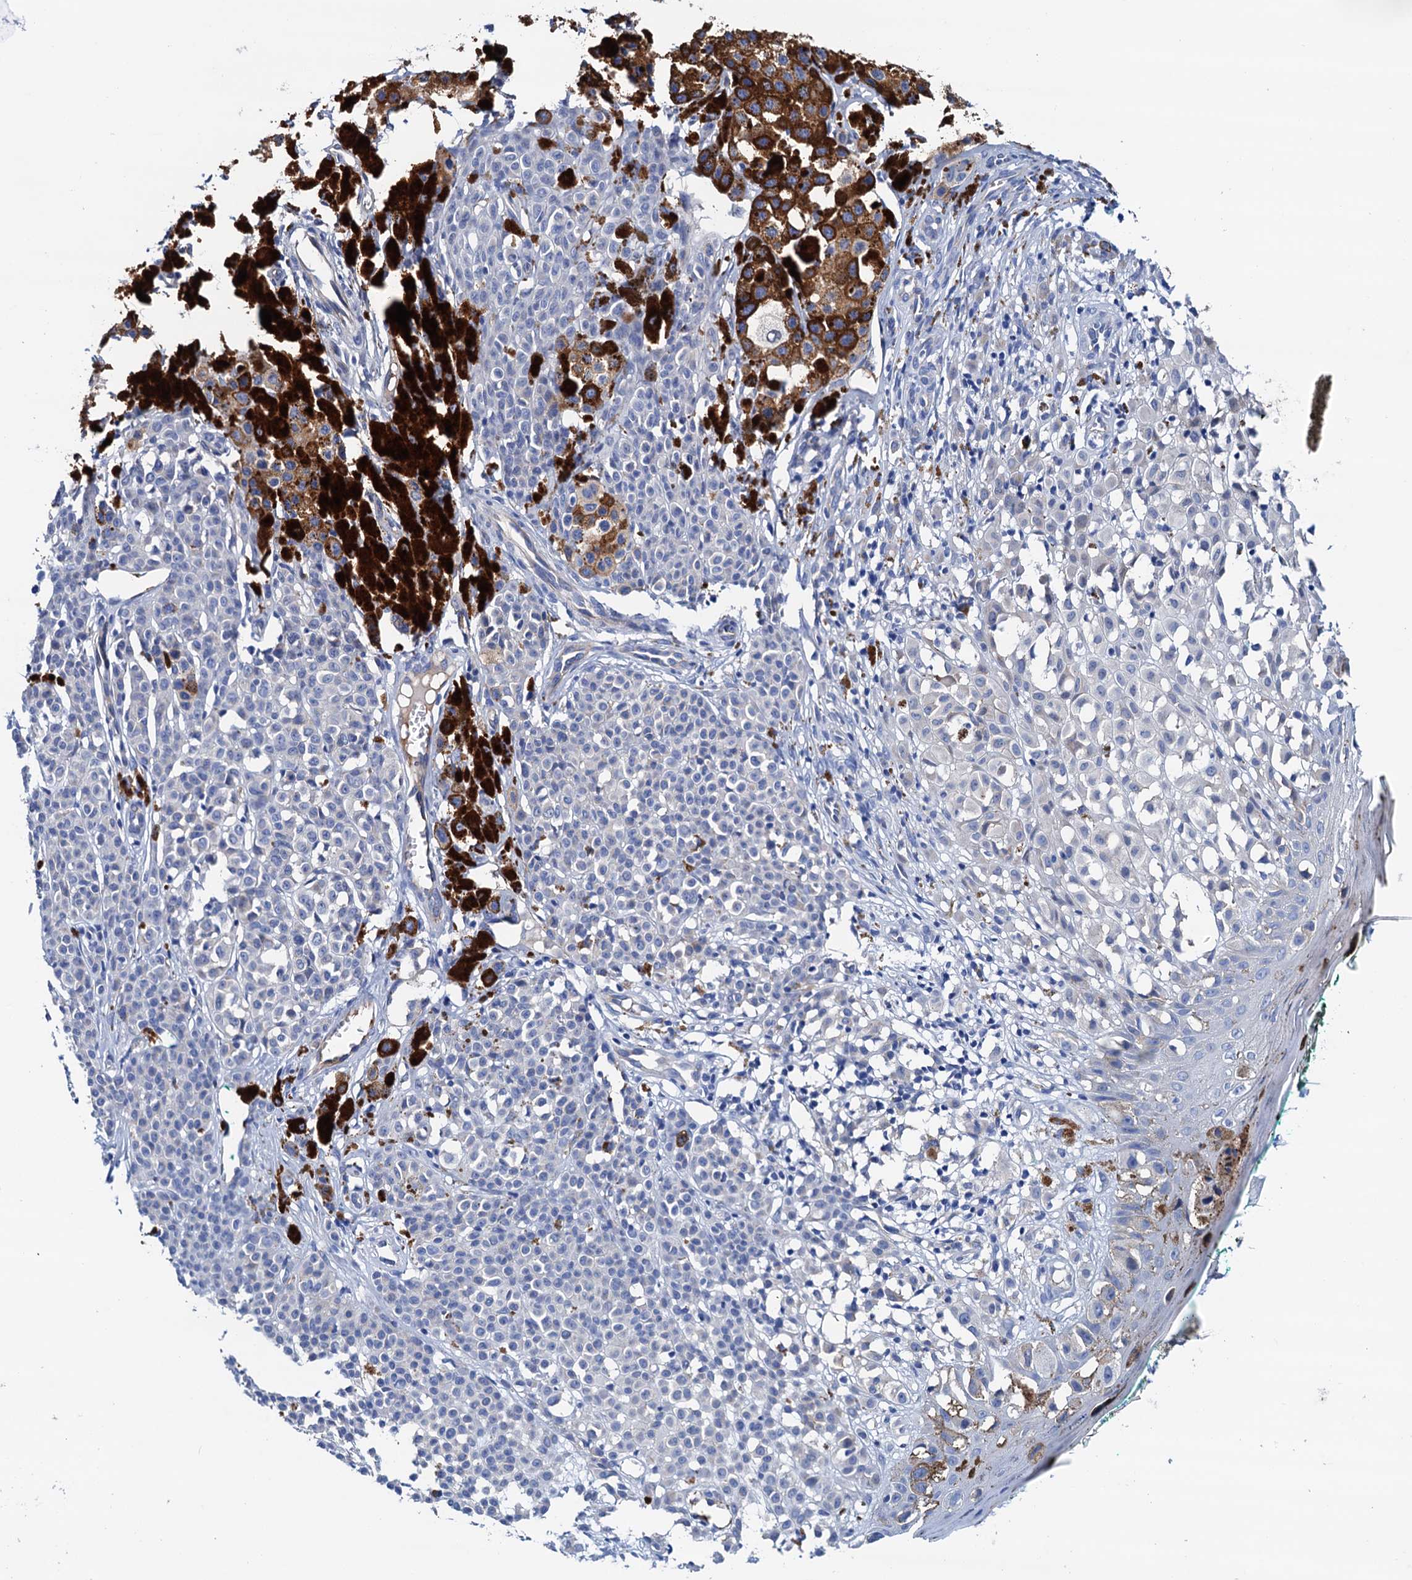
{"staining": {"intensity": "strong", "quantity": "<25%", "location": "cytoplasmic/membranous"}, "tissue": "melanoma", "cell_type": "Tumor cells", "image_type": "cancer", "snomed": [{"axis": "morphology", "description": "Malignant melanoma, NOS"}, {"axis": "topography", "description": "Skin of leg"}], "caption": "Strong cytoplasmic/membranous positivity for a protein is identified in approximately <25% of tumor cells of malignant melanoma using immunohistochemistry (IHC).", "gene": "RASSF9", "patient": {"sex": "female", "age": 72}}